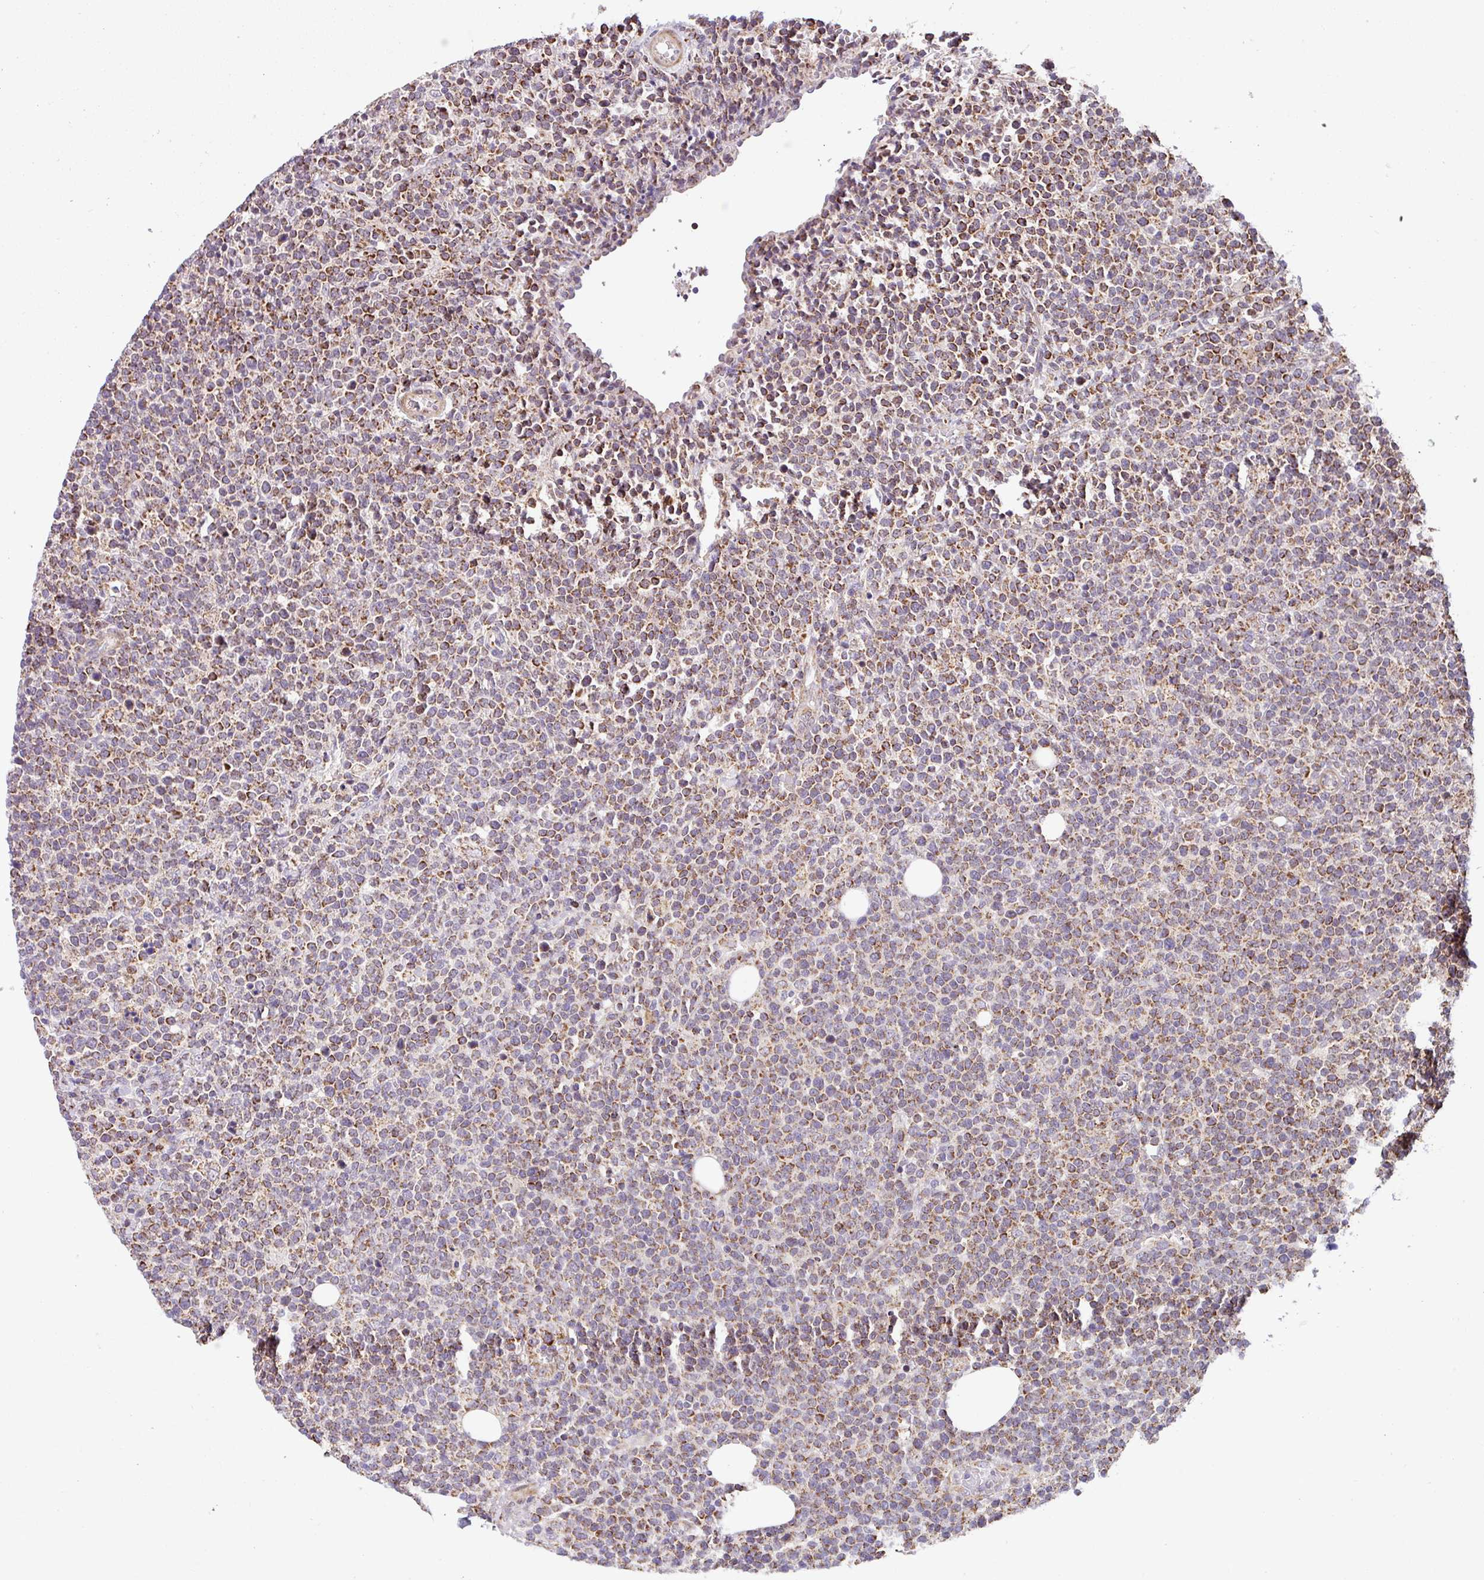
{"staining": {"intensity": "moderate", "quantity": "25%-75%", "location": "cytoplasmic/membranous"}, "tissue": "lymphoma", "cell_type": "Tumor cells", "image_type": "cancer", "snomed": [{"axis": "morphology", "description": "Malignant lymphoma, non-Hodgkin's type, High grade"}, {"axis": "topography", "description": "Lymph node"}], "caption": "Approximately 25%-75% of tumor cells in malignant lymphoma, non-Hodgkin's type (high-grade) demonstrate moderate cytoplasmic/membranous protein expression as visualized by brown immunohistochemical staining.", "gene": "SARS2", "patient": {"sex": "male", "age": 61}}